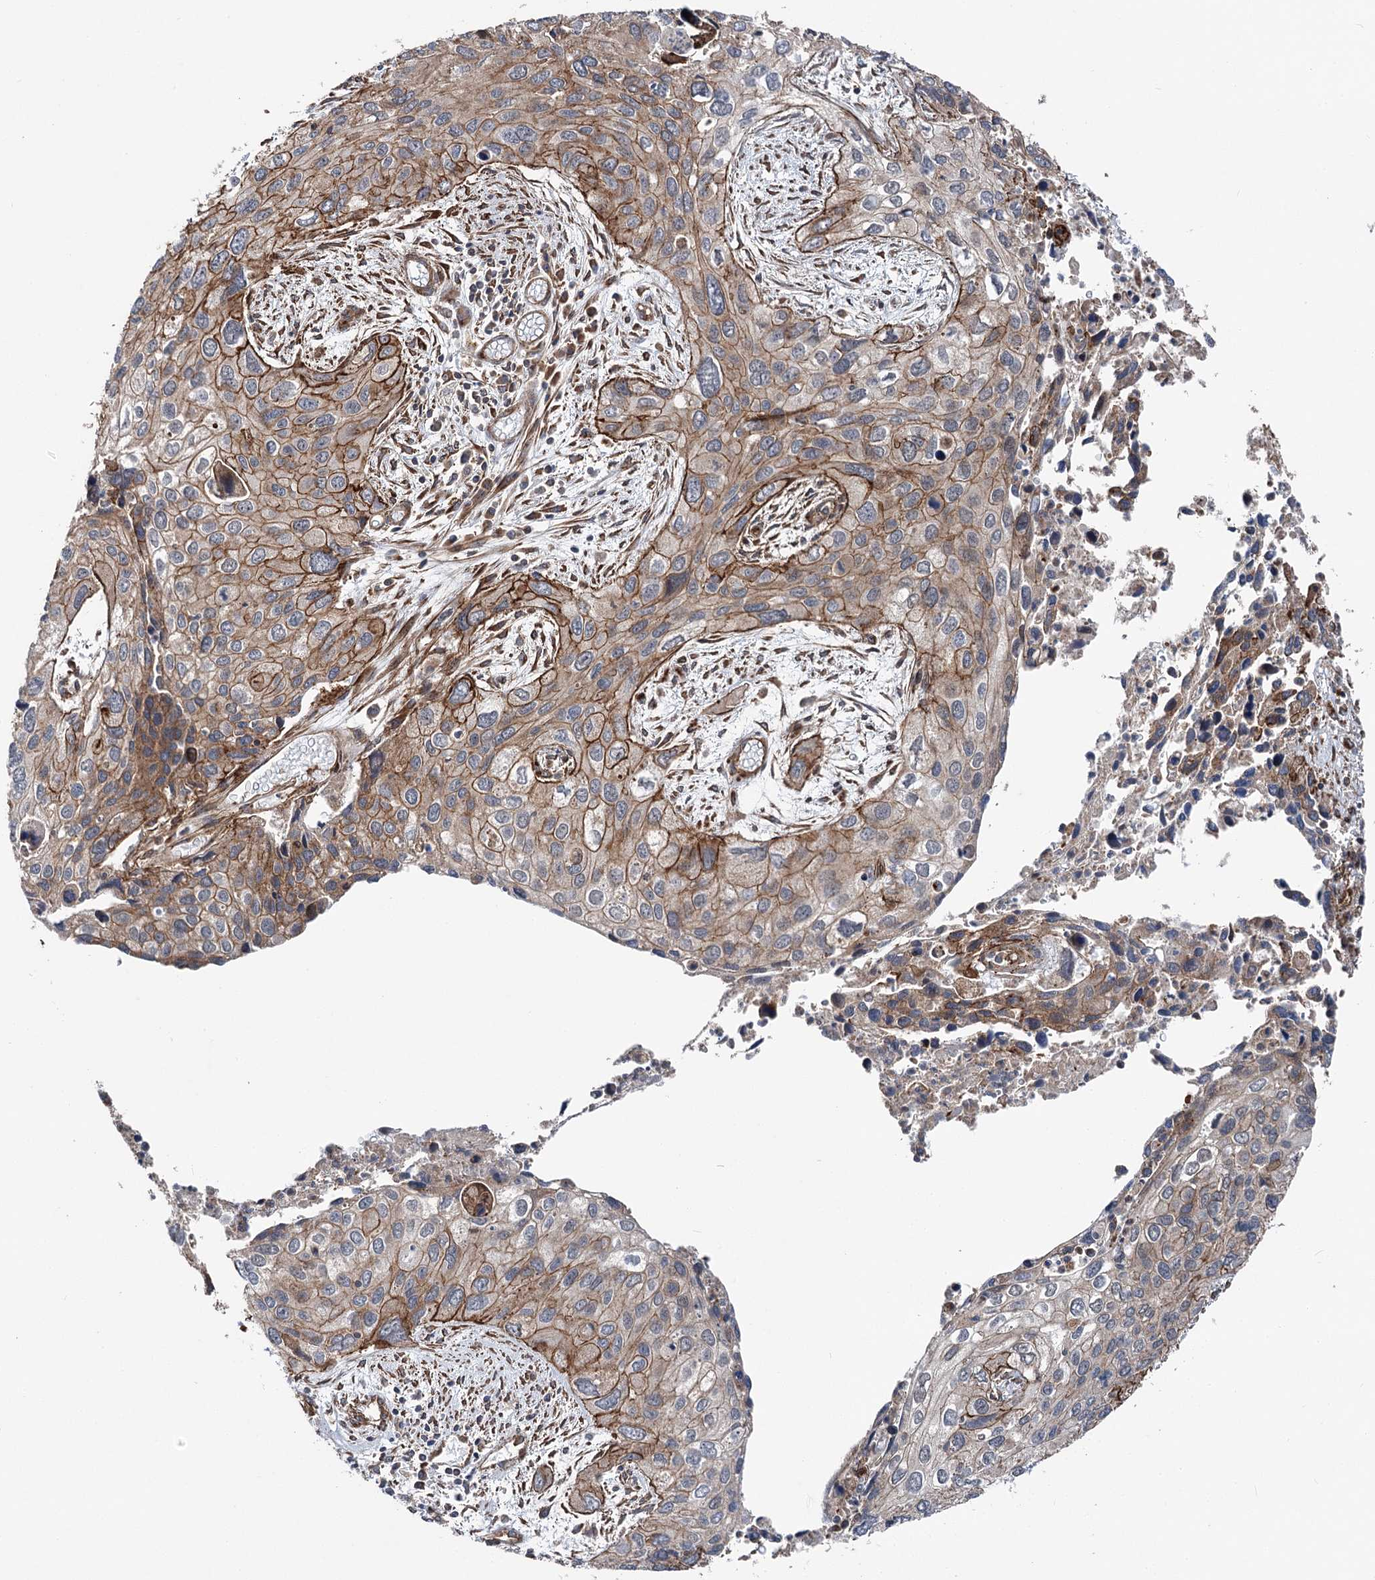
{"staining": {"intensity": "moderate", "quantity": ">75%", "location": "cytoplasmic/membranous"}, "tissue": "cervical cancer", "cell_type": "Tumor cells", "image_type": "cancer", "snomed": [{"axis": "morphology", "description": "Squamous cell carcinoma, NOS"}, {"axis": "topography", "description": "Cervix"}], "caption": "The photomicrograph demonstrates staining of cervical cancer, revealing moderate cytoplasmic/membranous protein expression (brown color) within tumor cells.", "gene": "ITFG2", "patient": {"sex": "female", "age": 55}}